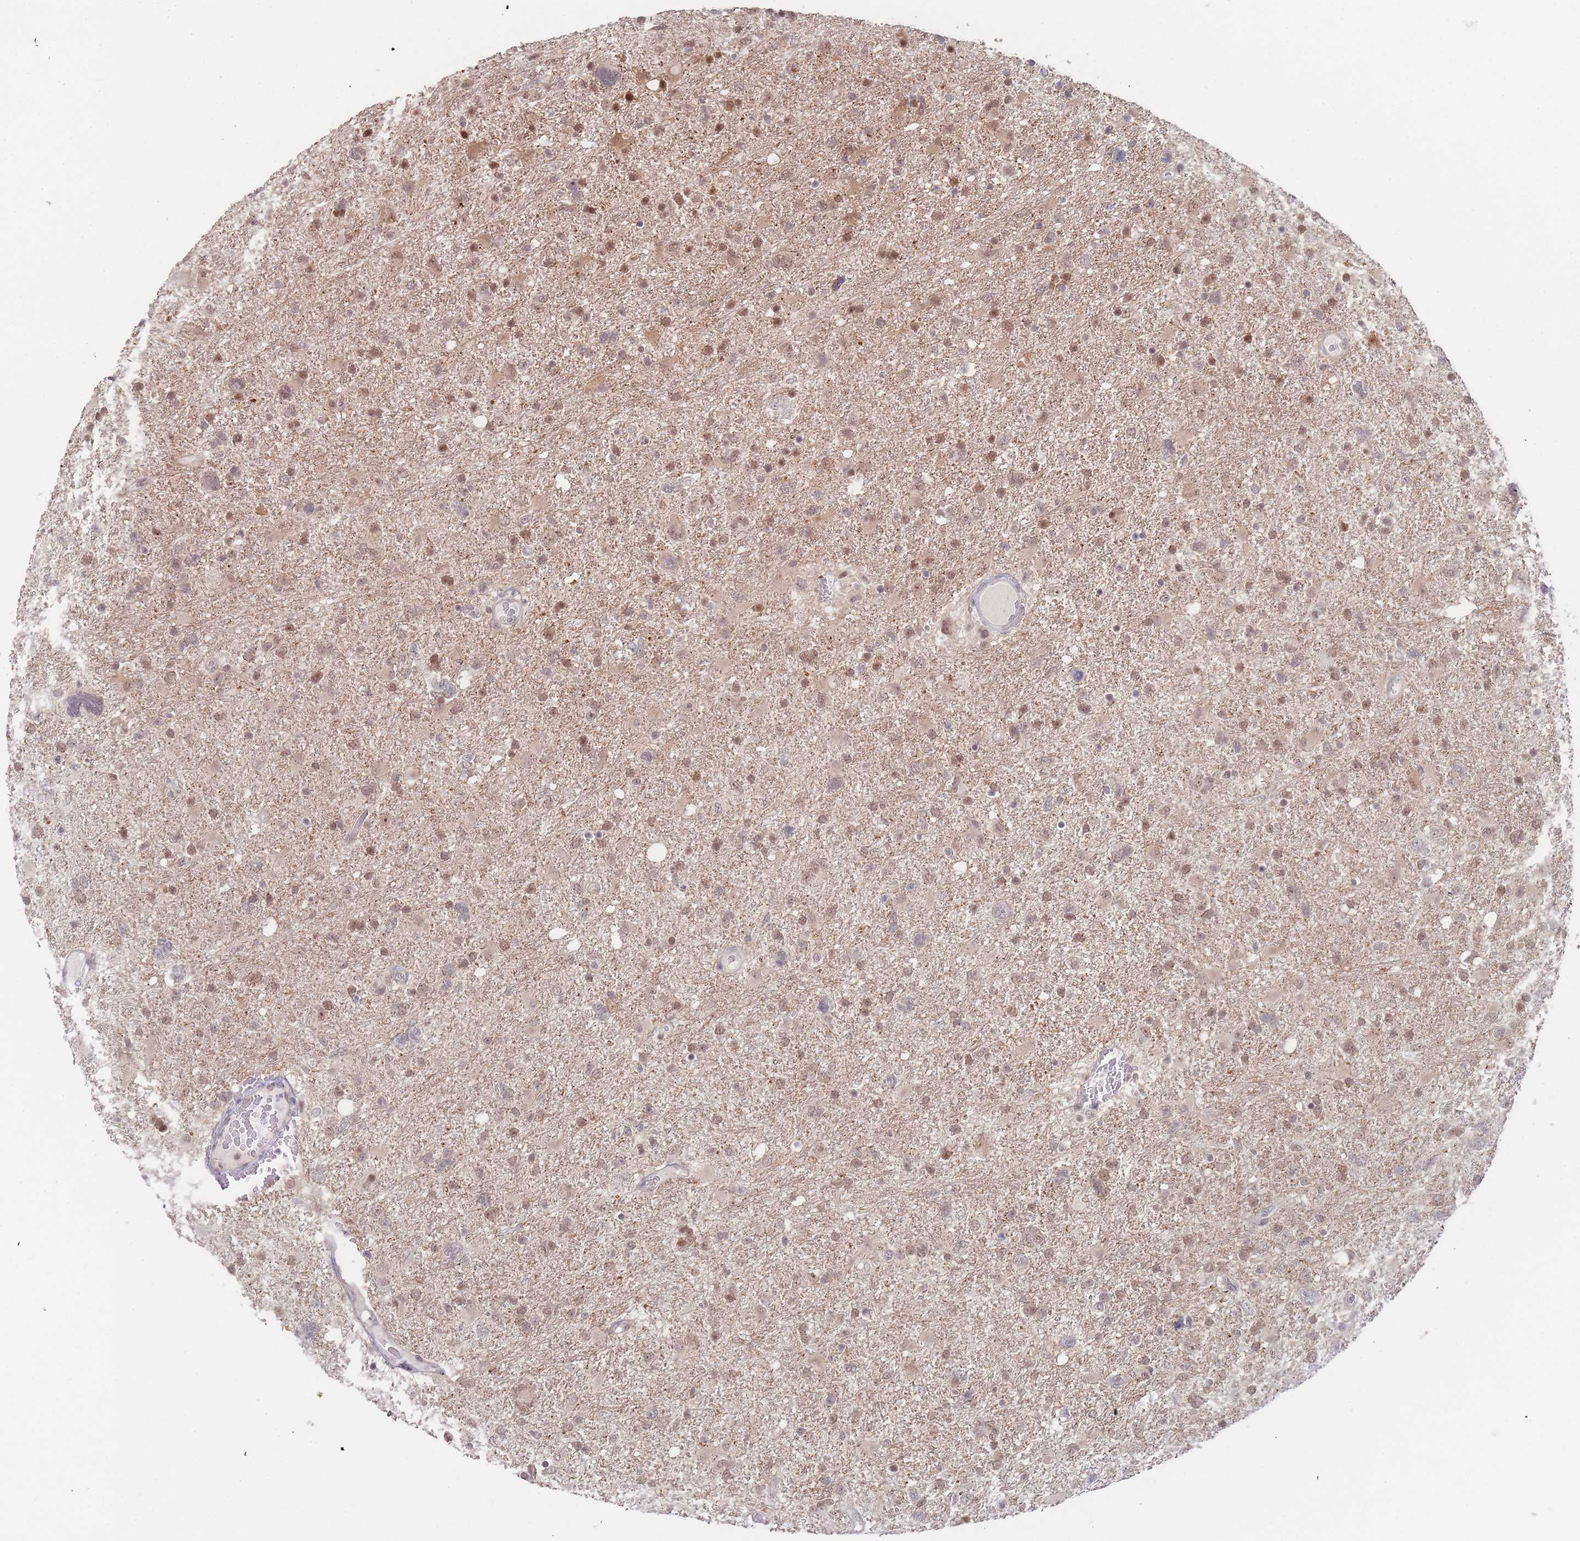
{"staining": {"intensity": "moderate", "quantity": "25%-75%", "location": "nuclear"}, "tissue": "glioma", "cell_type": "Tumor cells", "image_type": "cancer", "snomed": [{"axis": "morphology", "description": "Glioma, malignant, High grade"}, {"axis": "topography", "description": "Brain"}], "caption": "Immunohistochemical staining of high-grade glioma (malignant) exhibits medium levels of moderate nuclear expression in approximately 25%-75% of tumor cells.", "gene": "DEAF1", "patient": {"sex": "male", "age": 61}}